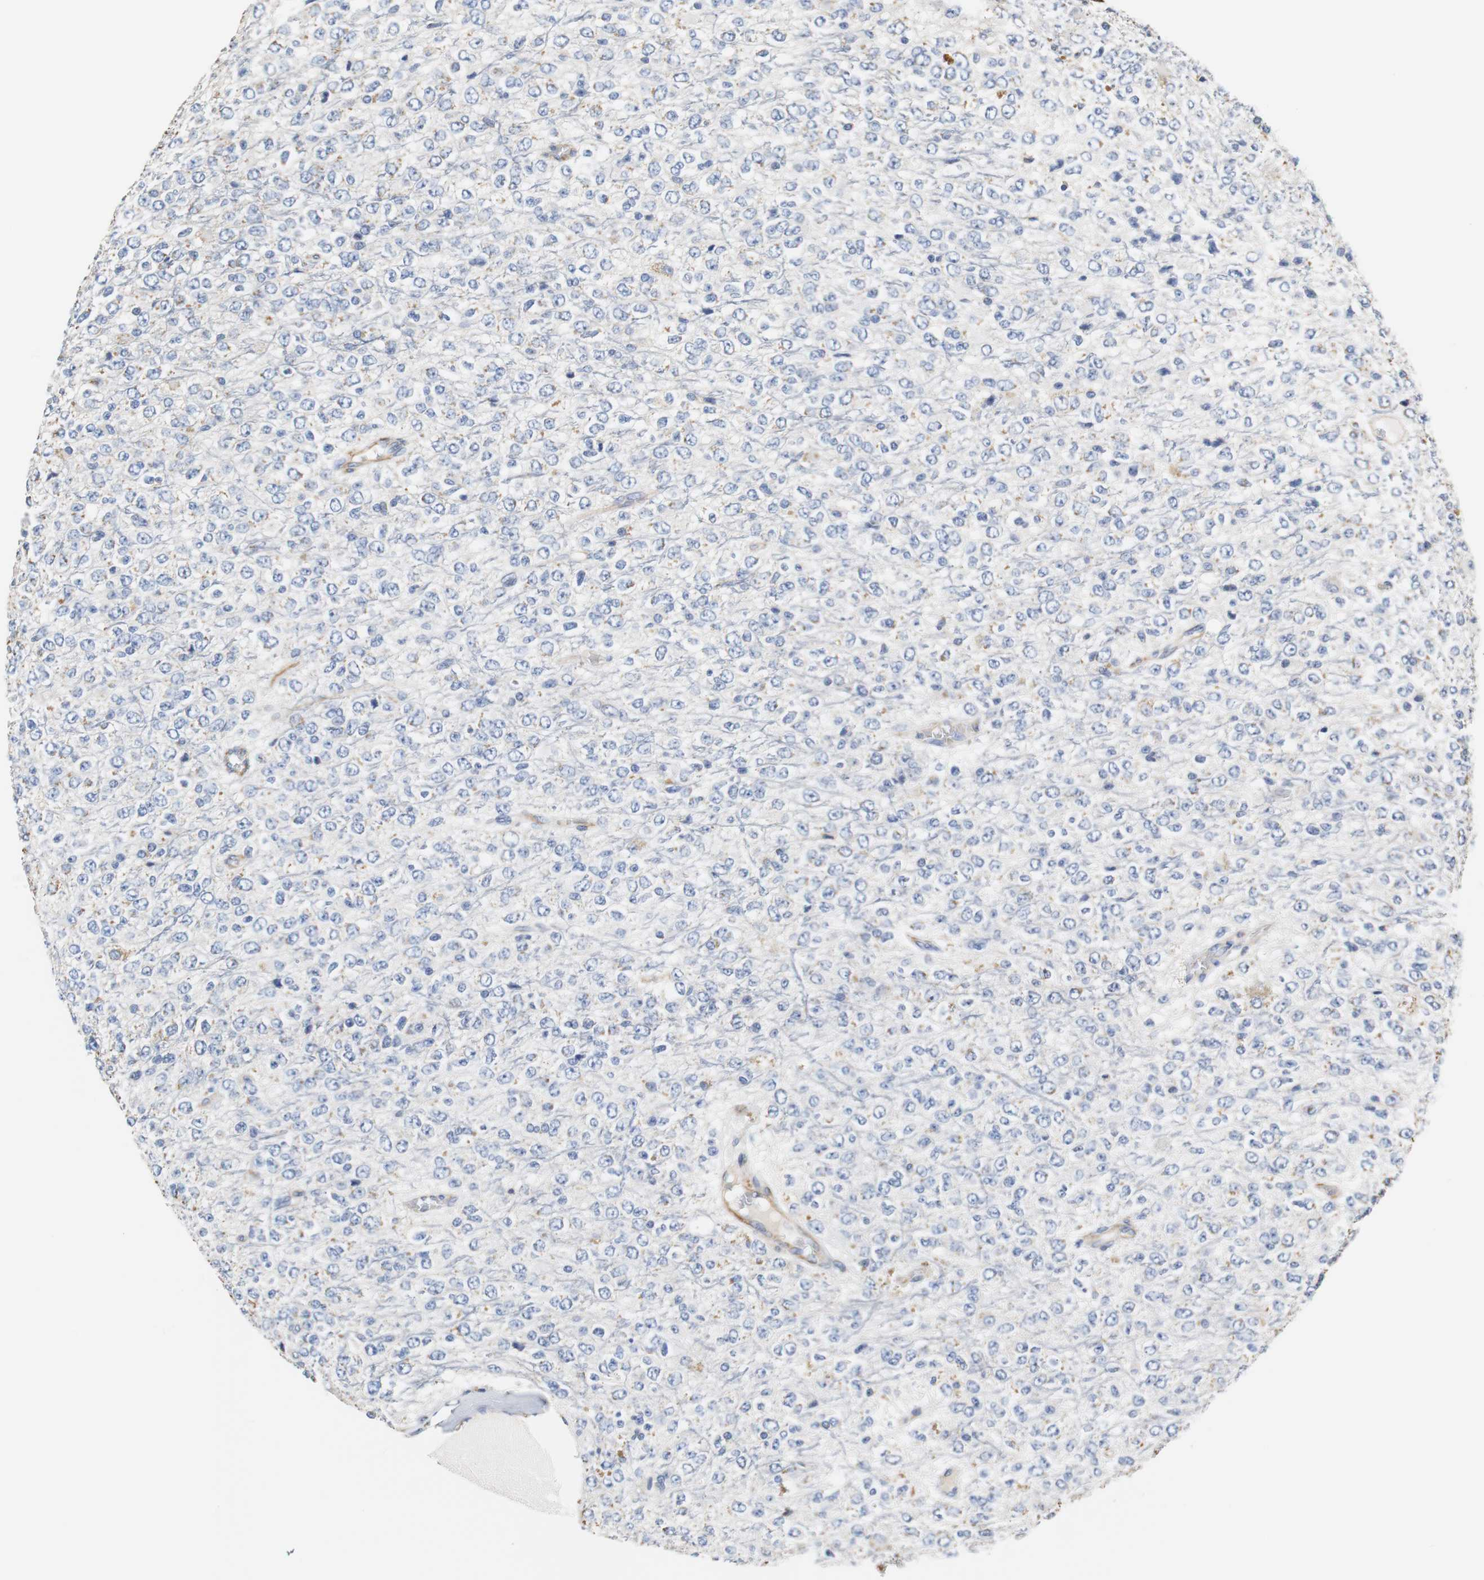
{"staining": {"intensity": "negative", "quantity": "none", "location": "none"}, "tissue": "glioma", "cell_type": "Tumor cells", "image_type": "cancer", "snomed": [{"axis": "morphology", "description": "Glioma, malignant, High grade"}, {"axis": "topography", "description": "pancreas cauda"}], "caption": "Malignant glioma (high-grade) was stained to show a protein in brown. There is no significant expression in tumor cells.", "gene": "PCK1", "patient": {"sex": "male", "age": 60}}